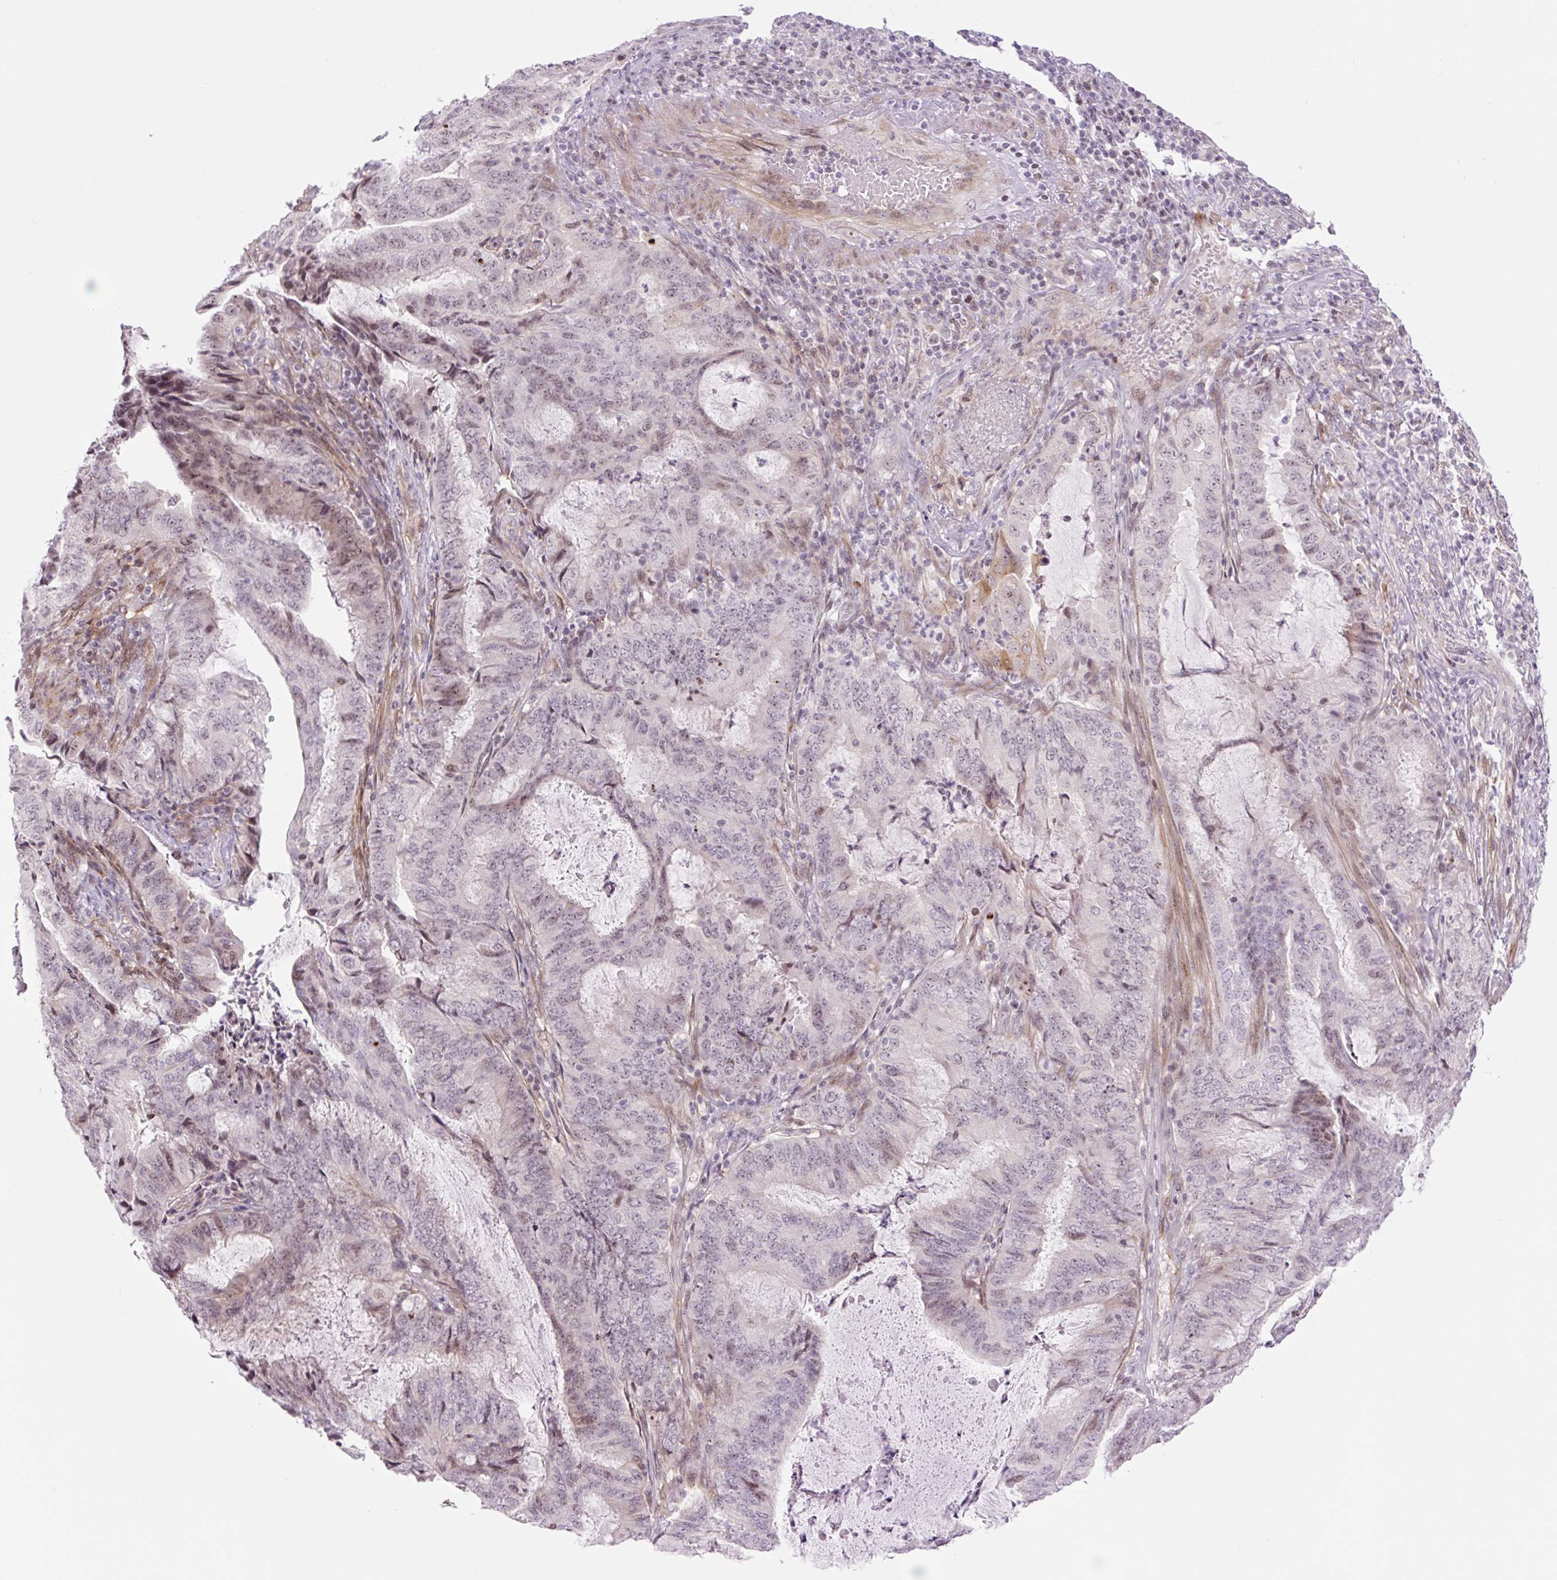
{"staining": {"intensity": "weak", "quantity": "<25%", "location": "nuclear"}, "tissue": "endometrial cancer", "cell_type": "Tumor cells", "image_type": "cancer", "snomed": [{"axis": "morphology", "description": "Adenocarcinoma, NOS"}, {"axis": "topography", "description": "Endometrium"}], "caption": "IHC micrograph of neoplastic tissue: adenocarcinoma (endometrial) stained with DAB (3,3'-diaminobenzidine) shows no significant protein staining in tumor cells.", "gene": "ZNF417", "patient": {"sex": "female", "age": 51}}